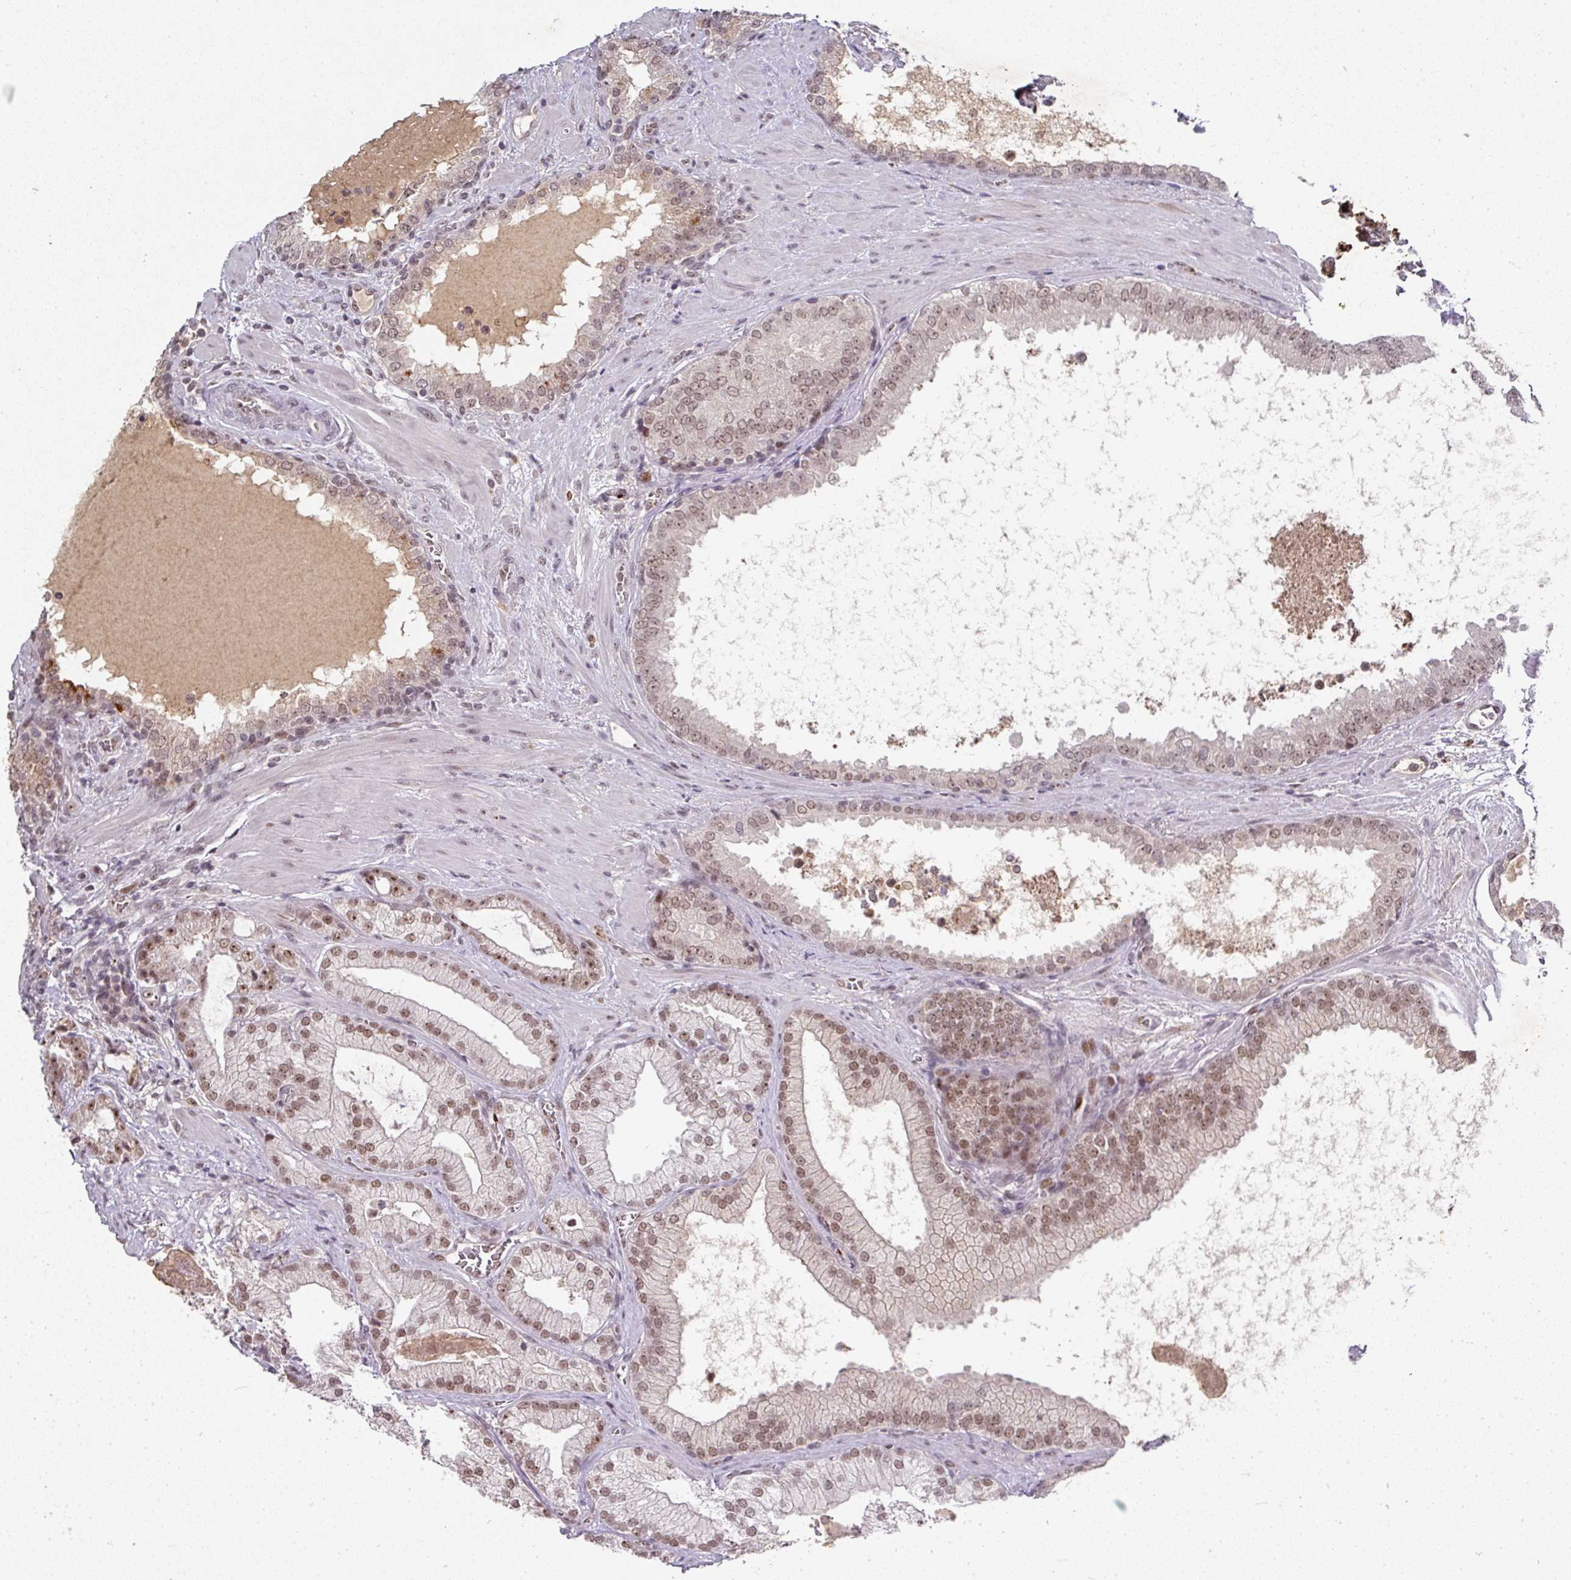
{"staining": {"intensity": "weak", "quantity": ">75%", "location": "nuclear"}, "tissue": "prostate cancer", "cell_type": "Tumor cells", "image_type": "cancer", "snomed": [{"axis": "morphology", "description": "Adenocarcinoma, High grade"}, {"axis": "topography", "description": "Prostate"}], "caption": "This is a micrograph of IHC staining of prostate high-grade adenocarcinoma, which shows weak positivity in the nuclear of tumor cells.", "gene": "NEIL1", "patient": {"sex": "male", "age": 68}}